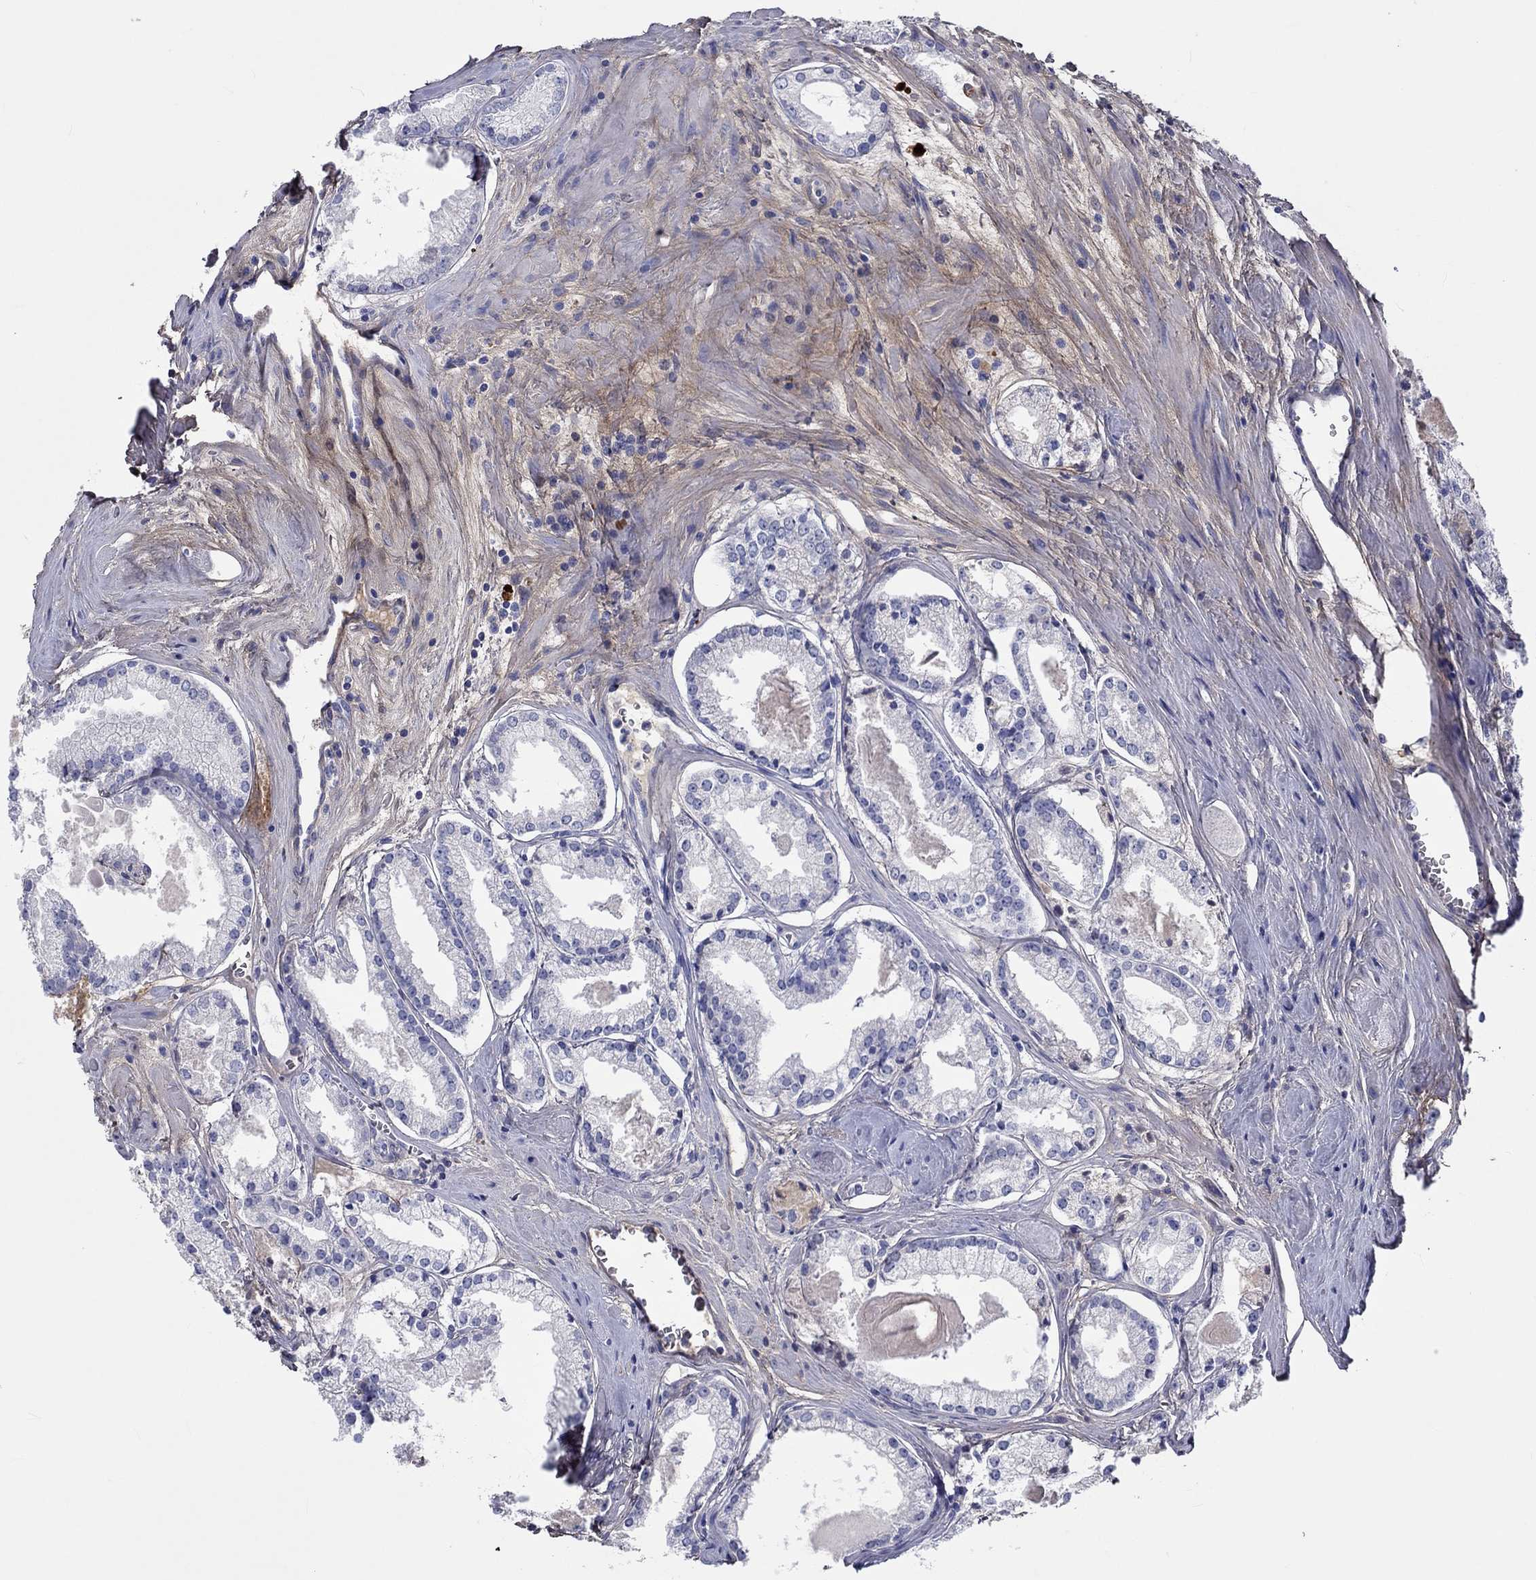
{"staining": {"intensity": "negative", "quantity": "none", "location": "none"}, "tissue": "prostate cancer", "cell_type": "Tumor cells", "image_type": "cancer", "snomed": [{"axis": "morphology", "description": "Adenocarcinoma, NOS"}, {"axis": "topography", "description": "Prostate"}], "caption": "Prostate cancer (adenocarcinoma) stained for a protein using IHC exhibits no positivity tumor cells.", "gene": "TGFBI", "patient": {"sex": "male", "age": 72}}